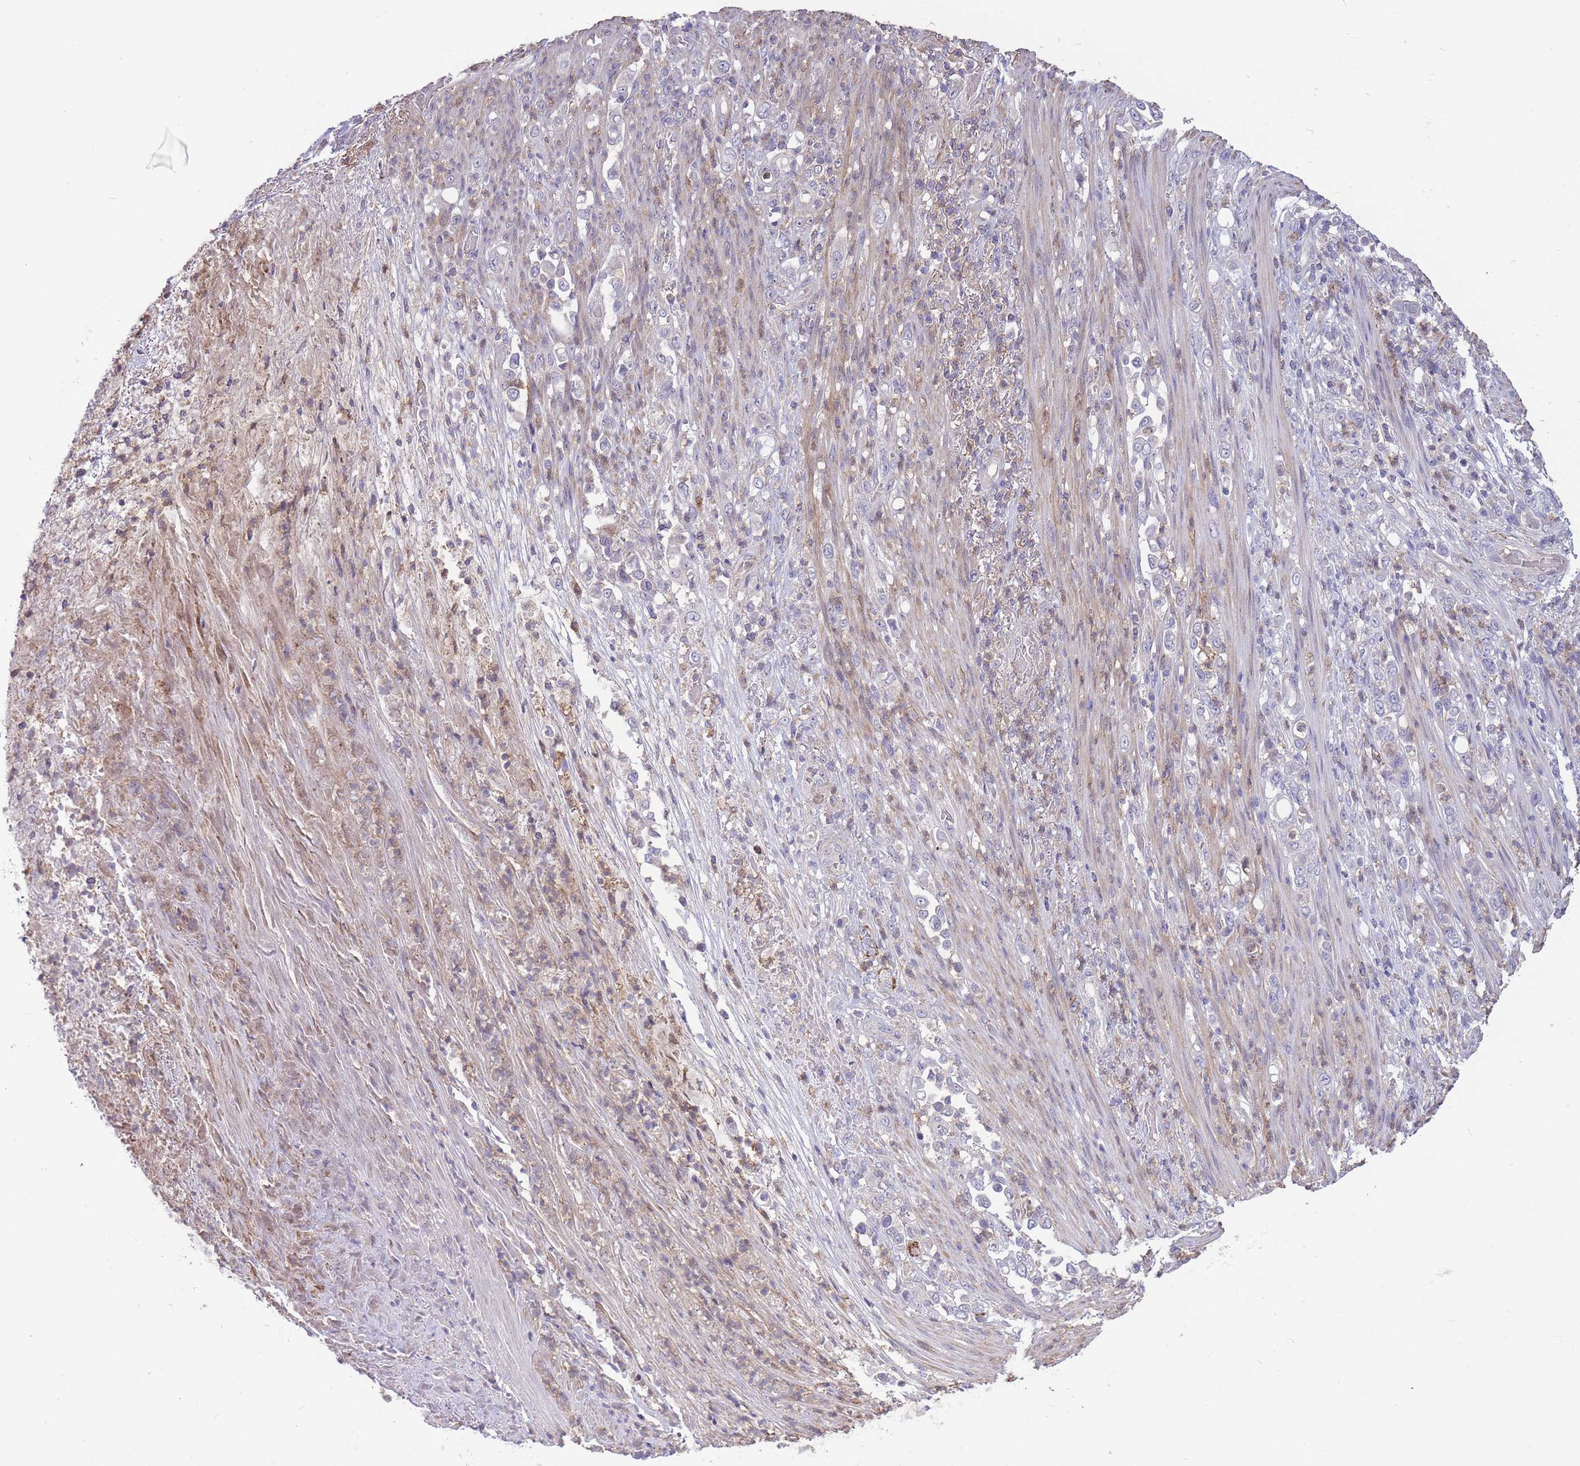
{"staining": {"intensity": "negative", "quantity": "none", "location": "none"}, "tissue": "stomach cancer", "cell_type": "Tumor cells", "image_type": "cancer", "snomed": [{"axis": "morphology", "description": "Normal tissue, NOS"}, {"axis": "morphology", "description": "Adenocarcinoma, NOS"}, {"axis": "topography", "description": "Stomach"}], "caption": "Immunohistochemistry image of neoplastic tissue: human stomach adenocarcinoma stained with DAB displays no significant protein staining in tumor cells.", "gene": "ZNF304", "patient": {"sex": "female", "age": 79}}